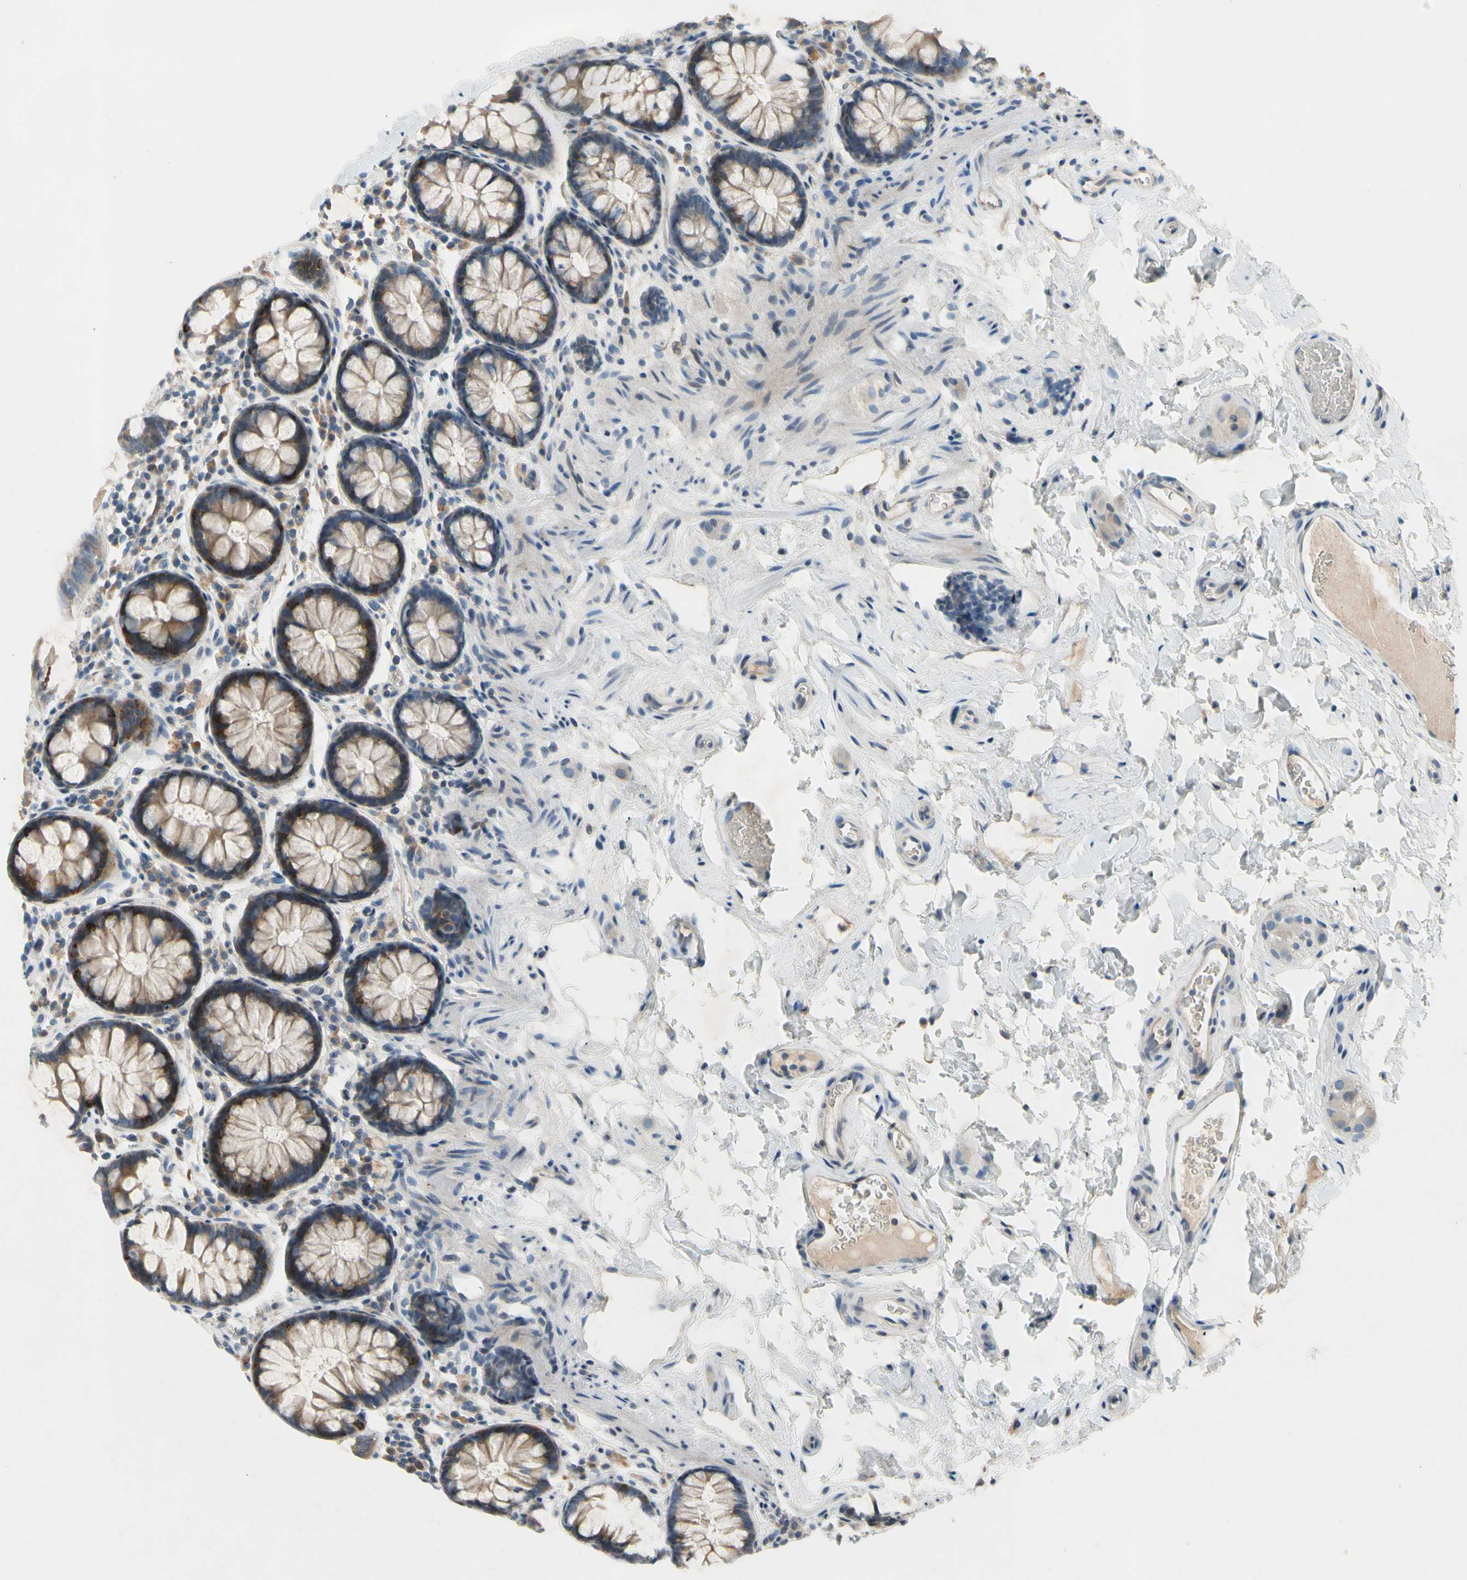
{"staining": {"intensity": "weak", "quantity": ">75%", "location": "cytoplasmic/membranous"}, "tissue": "colon", "cell_type": "Endothelial cells", "image_type": "normal", "snomed": [{"axis": "morphology", "description": "Normal tissue, NOS"}, {"axis": "topography", "description": "Colon"}], "caption": "This histopathology image demonstrates immunohistochemistry staining of benign human colon, with low weak cytoplasmic/membranous staining in about >75% of endothelial cells.", "gene": "PIP5K1B", "patient": {"sex": "female", "age": 80}}